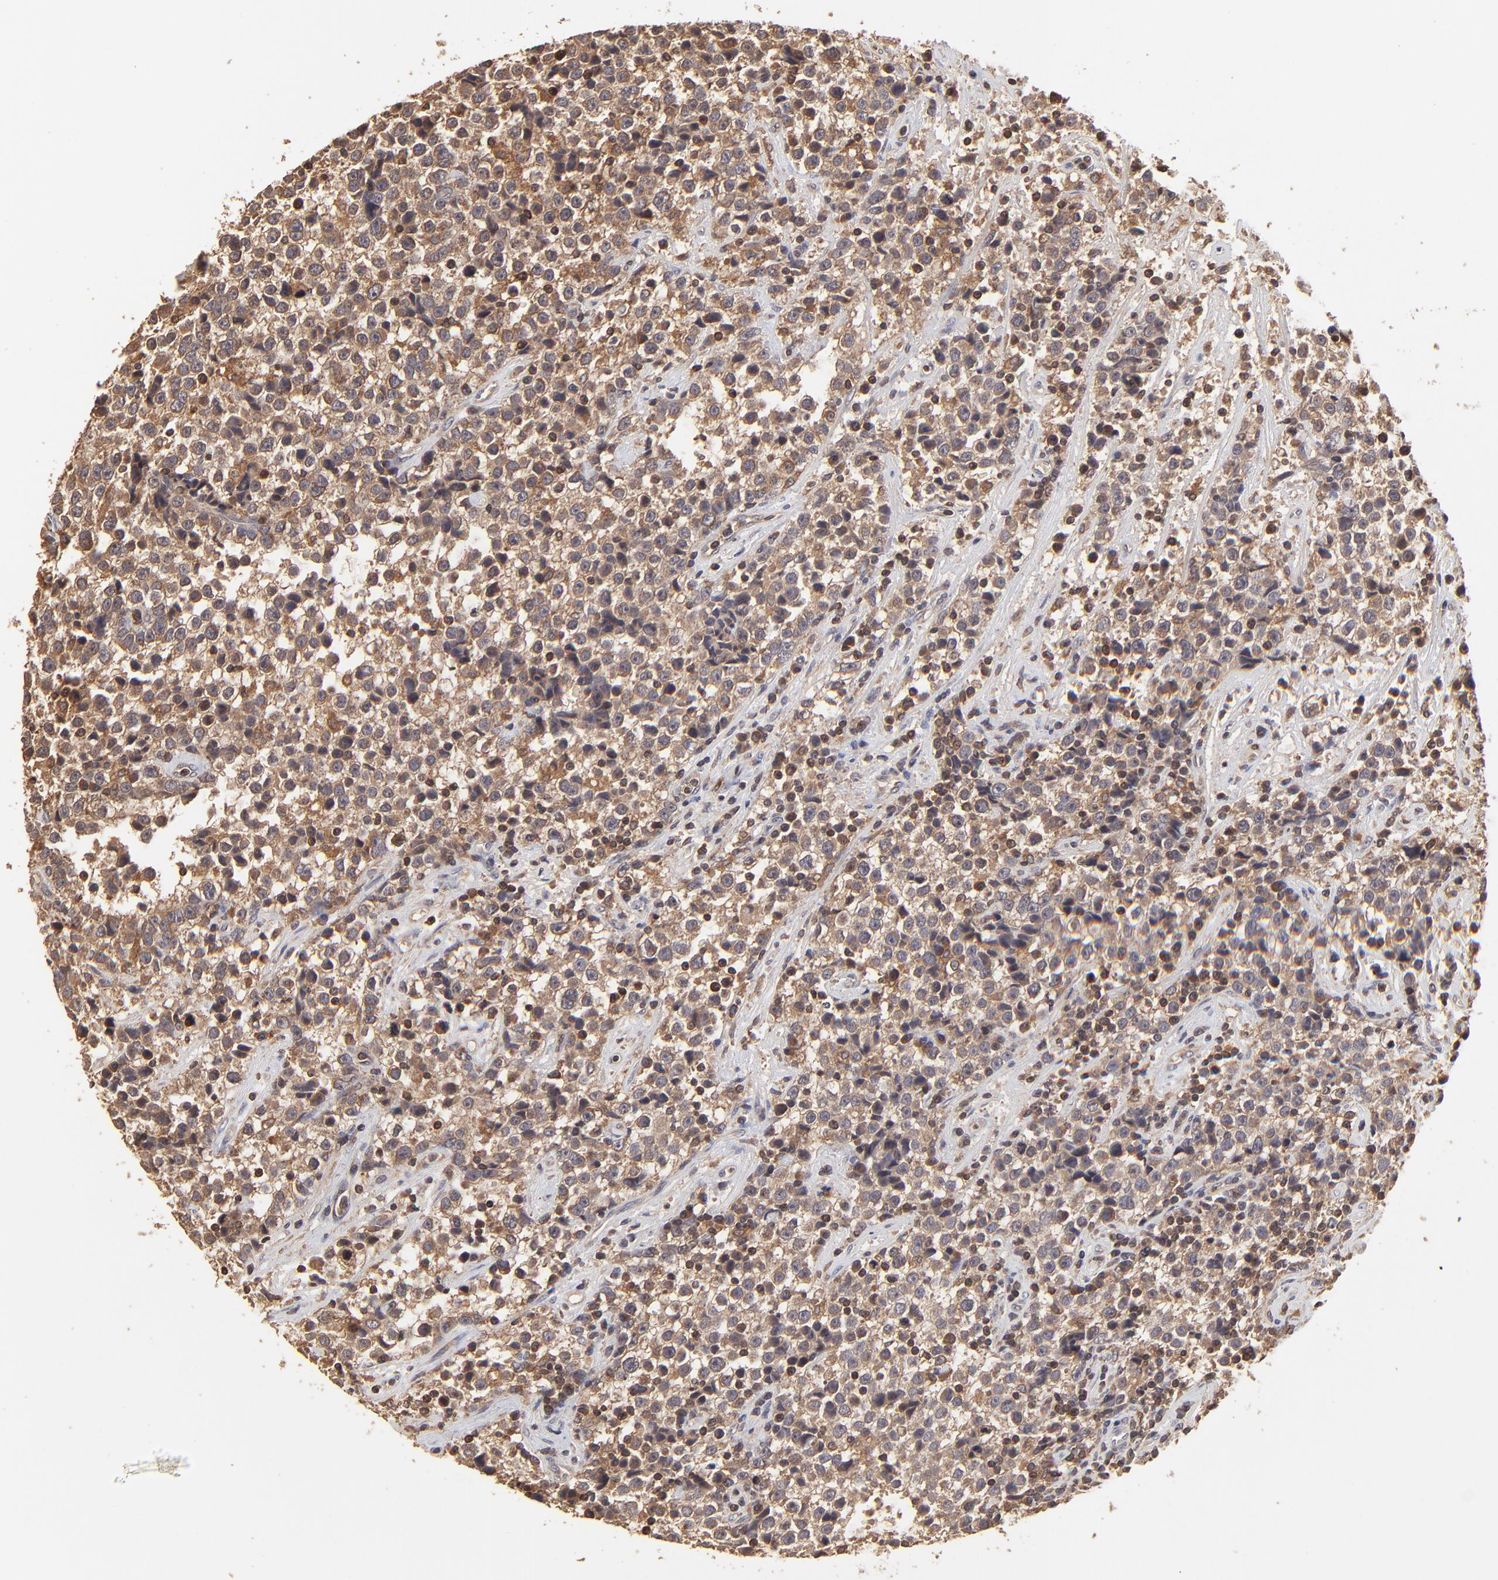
{"staining": {"intensity": "strong", "quantity": ">75%", "location": "cytoplasmic/membranous"}, "tissue": "testis cancer", "cell_type": "Tumor cells", "image_type": "cancer", "snomed": [{"axis": "morphology", "description": "Seminoma, NOS"}, {"axis": "topography", "description": "Testis"}], "caption": "Testis cancer (seminoma) stained for a protein (brown) reveals strong cytoplasmic/membranous positive expression in approximately >75% of tumor cells.", "gene": "STON2", "patient": {"sex": "male", "age": 38}}